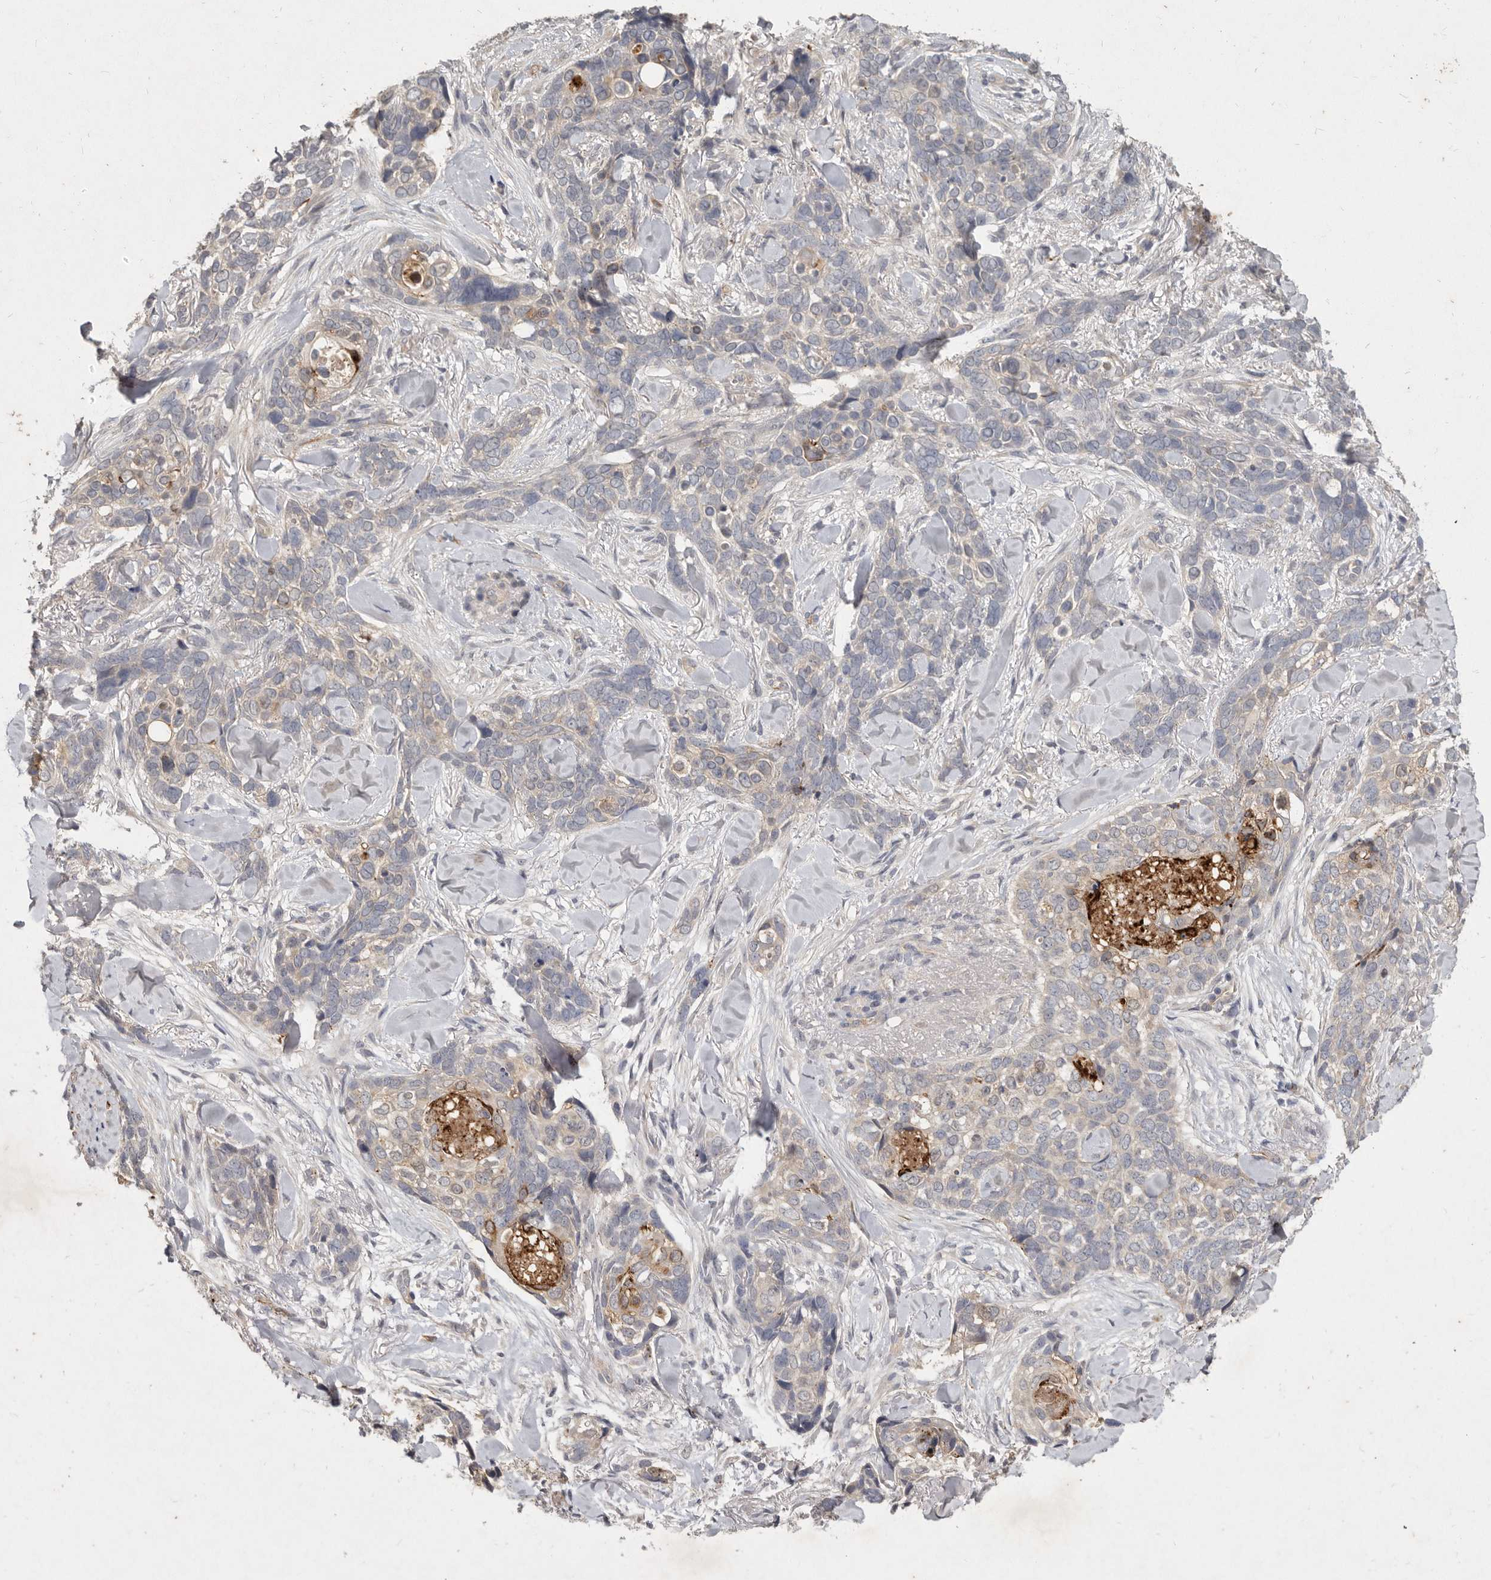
{"staining": {"intensity": "negative", "quantity": "none", "location": "none"}, "tissue": "skin cancer", "cell_type": "Tumor cells", "image_type": "cancer", "snomed": [{"axis": "morphology", "description": "Basal cell carcinoma"}, {"axis": "topography", "description": "Skin"}], "caption": "The histopathology image shows no significant expression in tumor cells of basal cell carcinoma (skin). (DAB (3,3'-diaminobenzidine) immunohistochemistry (IHC) with hematoxylin counter stain).", "gene": "SLC22A1", "patient": {"sex": "female", "age": 82}}